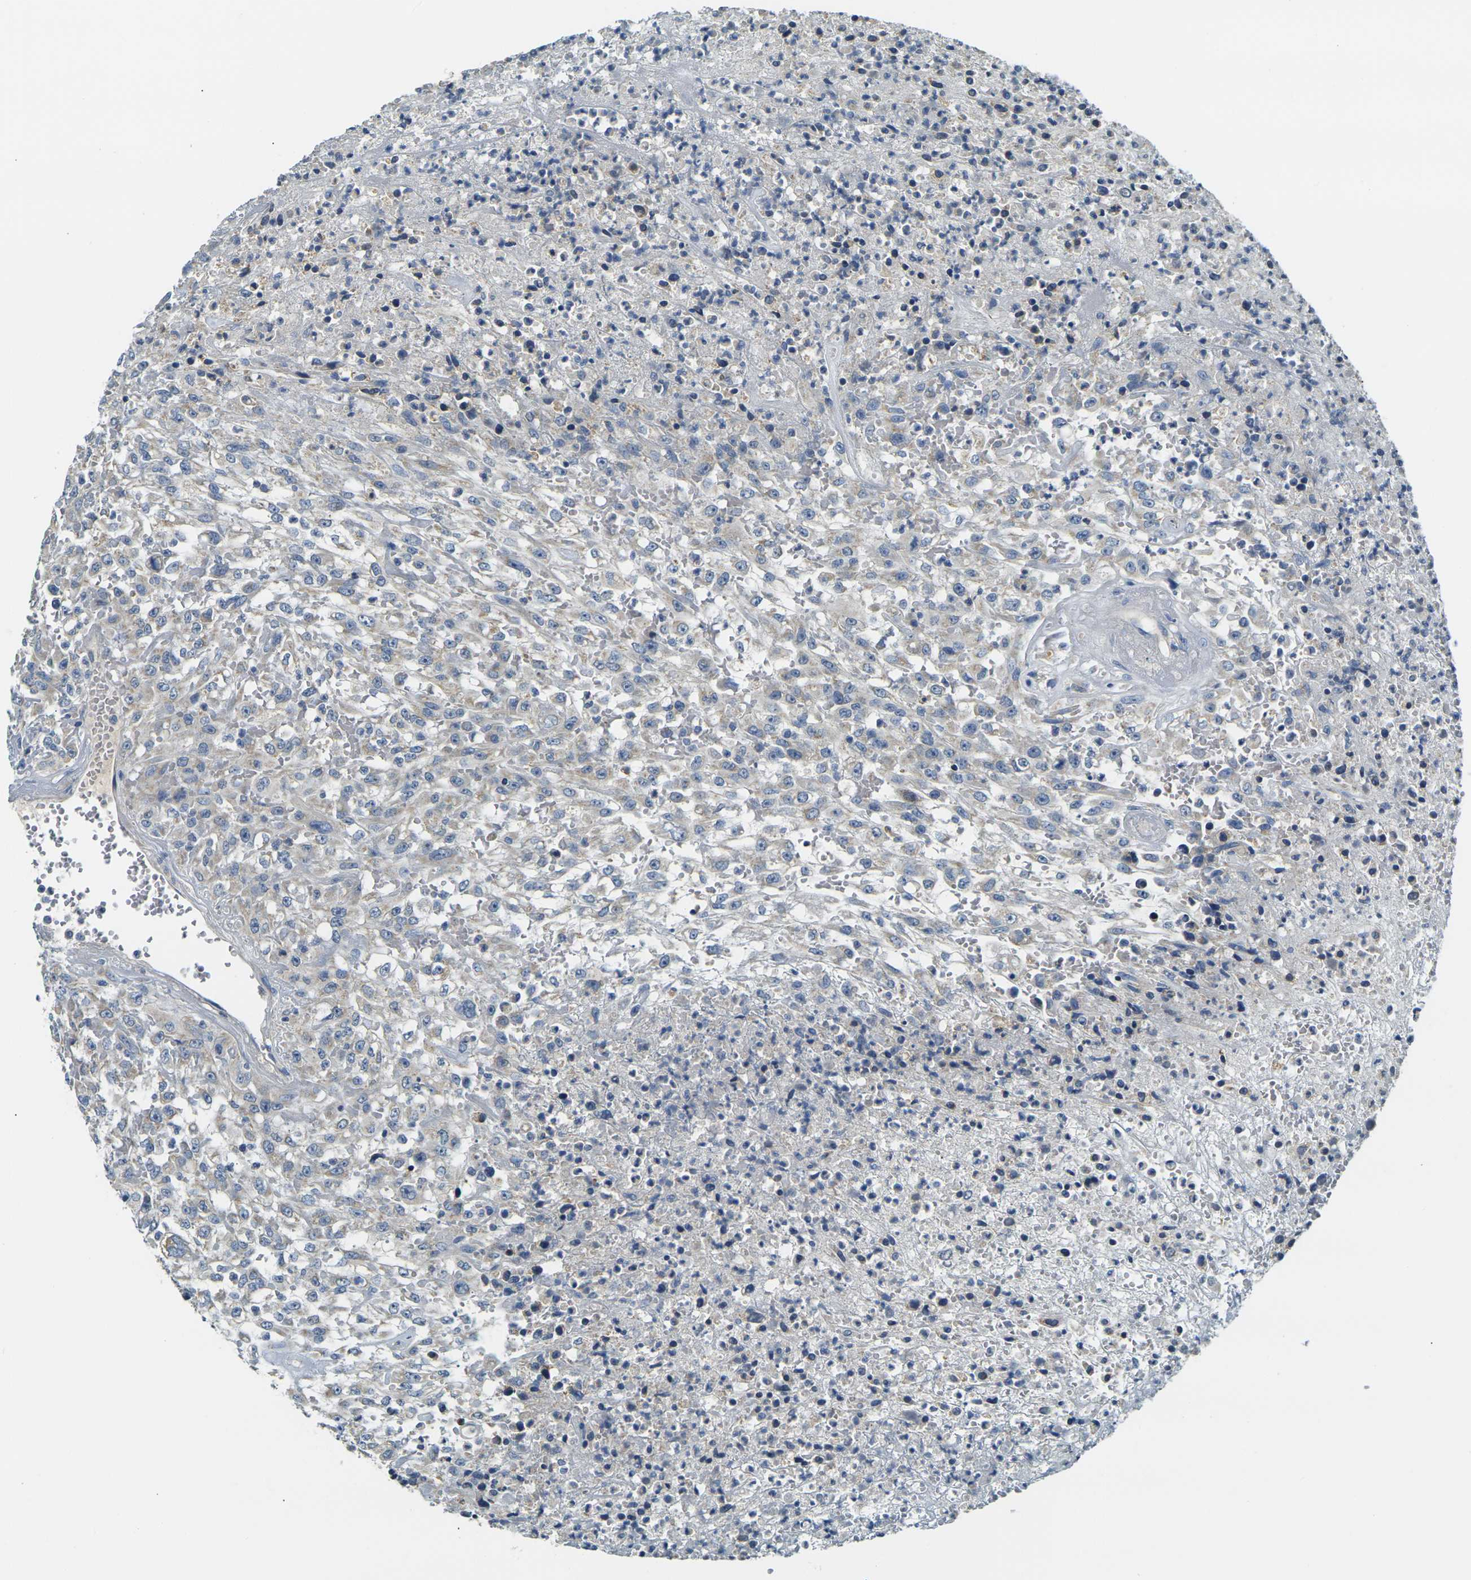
{"staining": {"intensity": "negative", "quantity": "none", "location": "none"}, "tissue": "urothelial cancer", "cell_type": "Tumor cells", "image_type": "cancer", "snomed": [{"axis": "morphology", "description": "Urothelial carcinoma, High grade"}, {"axis": "topography", "description": "Urinary bladder"}], "caption": "Tumor cells show no significant staining in urothelial carcinoma (high-grade). (DAB IHC visualized using brightfield microscopy, high magnification).", "gene": "SHISAL2B", "patient": {"sex": "male", "age": 46}}